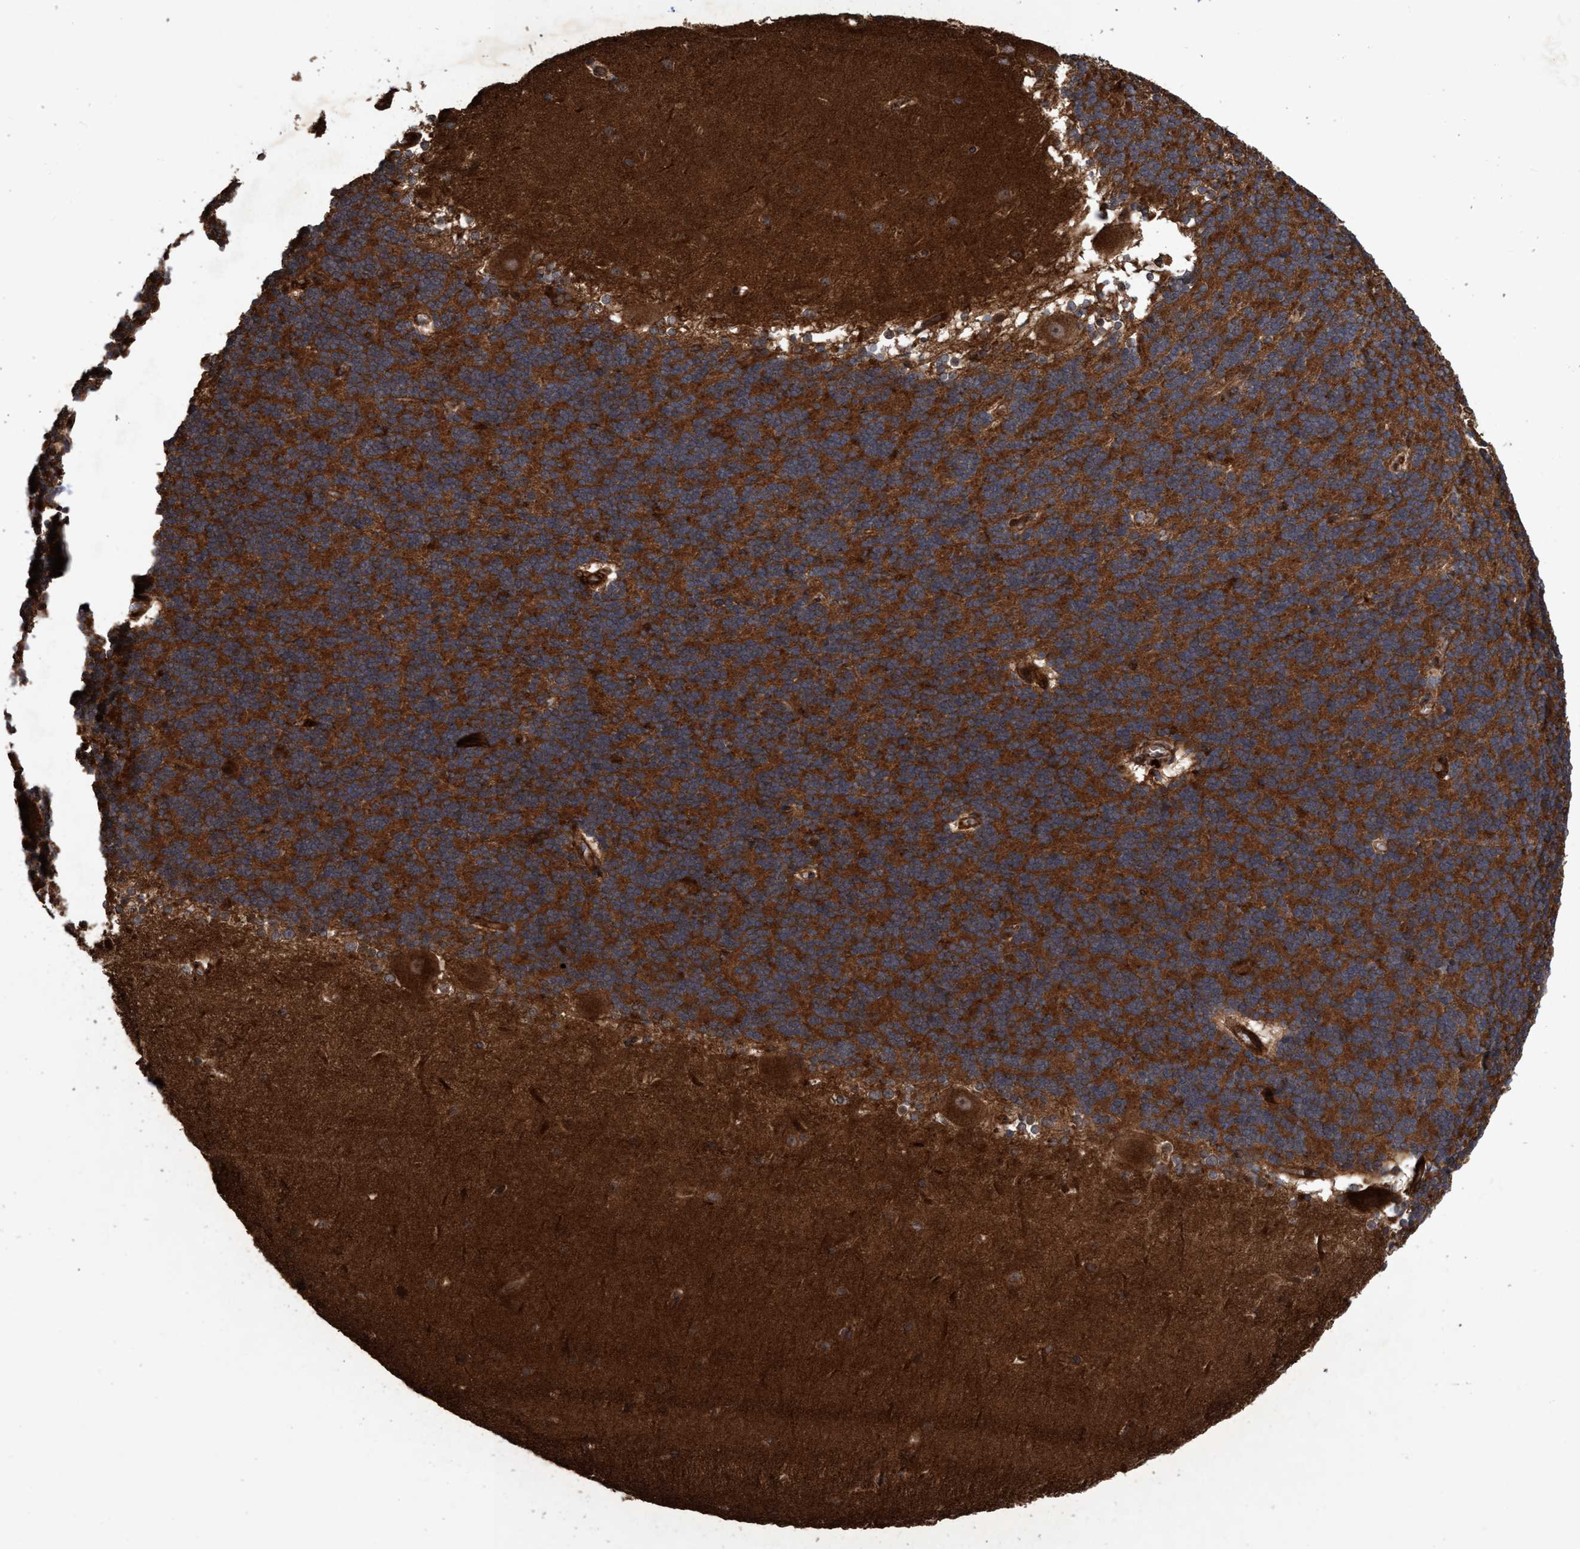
{"staining": {"intensity": "strong", "quantity": ">75%", "location": "cytoplasmic/membranous"}, "tissue": "cerebellum", "cell_type": "Cells in granular layer", "image_type": "normal", "snomed": [{"axis": "morphology", "description": "Normal tissue, NOS"}, {"axis": "topography", "description": "Cerebellum"}], "caption": "Human cerebellum stained for a protein (brown) reveals strong cytoplasmic/membranous positive expression in approximately >75% of cells in granular layer.", "gene": "CHMP6", "patient": {"sex": "female", "age": 19}}